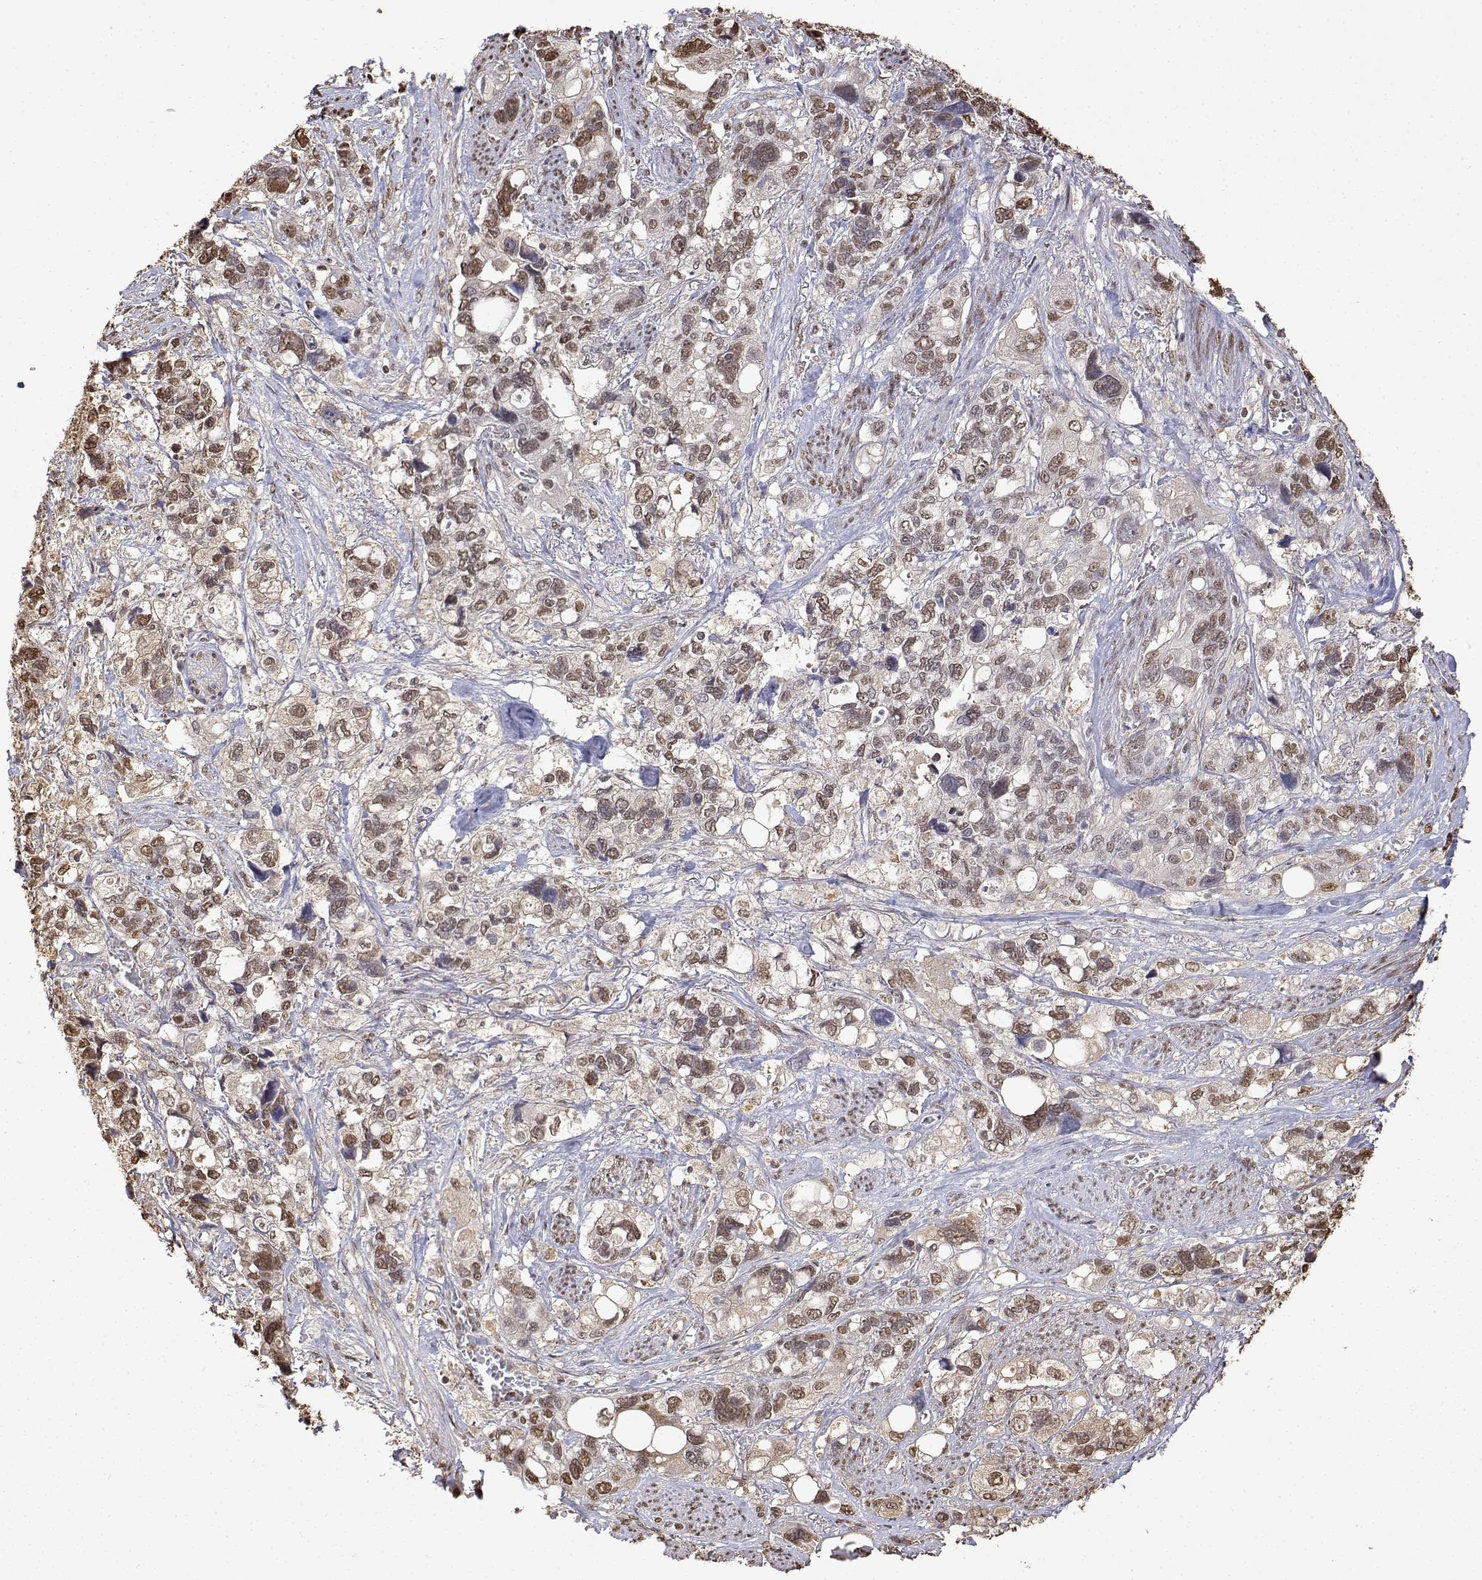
{"staining": {"intensity": "moderate", "quantity": ">75%", "location": "nuclear"}, "tissue": "stomach cancer", "cell_type": "Tumor cells", "image_type": "cancer", "snomed": [{"axis": "morphology", "description": "Adenocarcinoma, NOS"}, {"axis": "topography", "description": "Stomach, upper"}], "caption": "Stomach cancer was stained to show a protein in brown. There is medium levels of moderate nuclear positivity in approximately >75% of tumor cells.", "gene": "TPI1", "patient": {"sex": "female", "age": 81}}